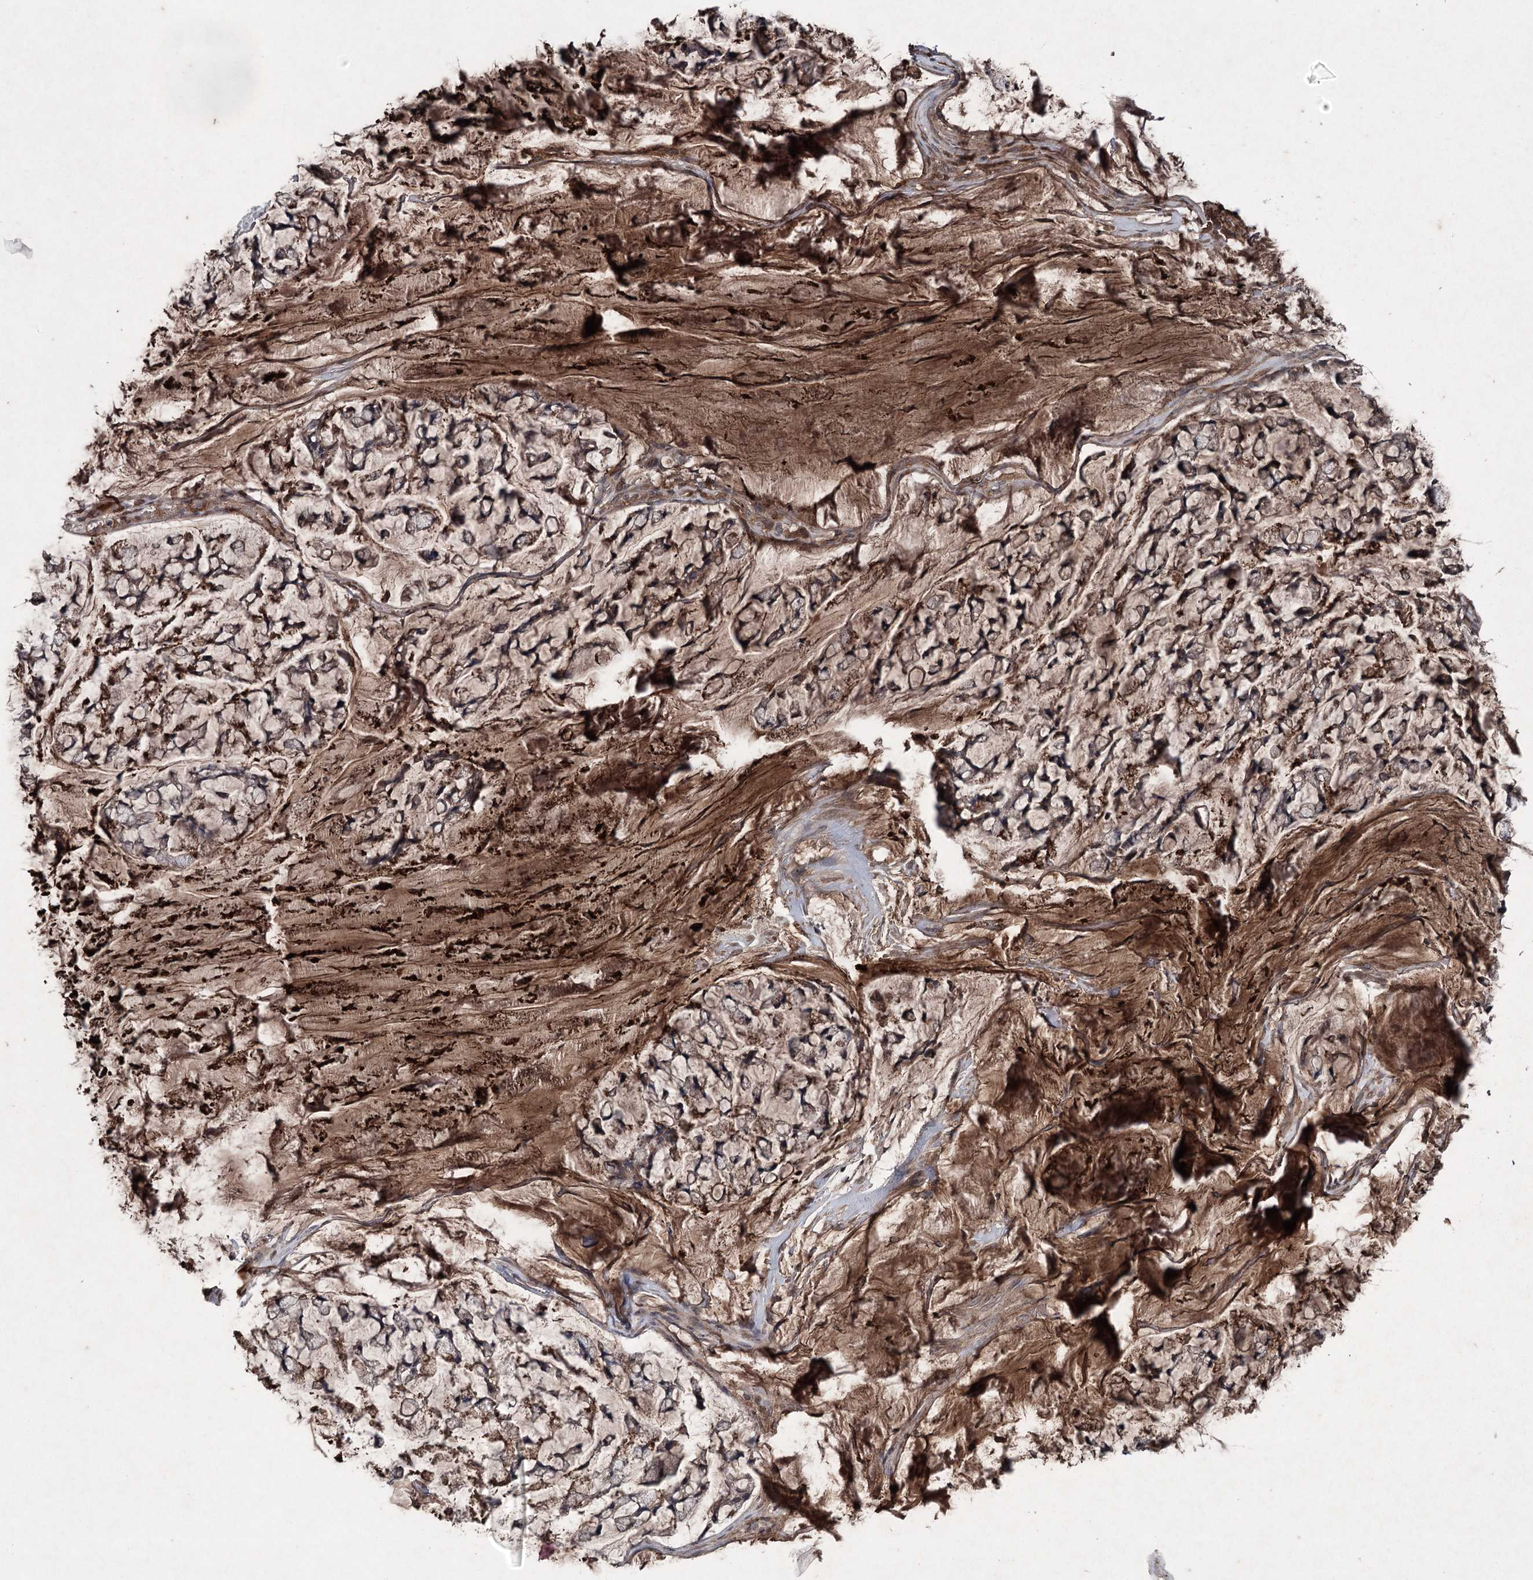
{"staining": {"intensity": "moderate", "quantity": "25%-75%", "location": "cytoplasmic/membranous"}, "tissue": "stomach cancer", "cell_type": "Tumor cells", "image_type": "cancer", "snomed": [{"axis": "morphology", "description": "Adenocarcinoma, NOS"}, {"axis": "topography", "description": "Stomach, lower"}], "caption": "Protein expression analysis of stomach adenocarcinoma exhibits moderate cytoplasmic/membranous staining in approximately 25%-75% of tumor cells.", "gene": "PGLYRP2", "patient": {"sex": "male", "age": 67}}